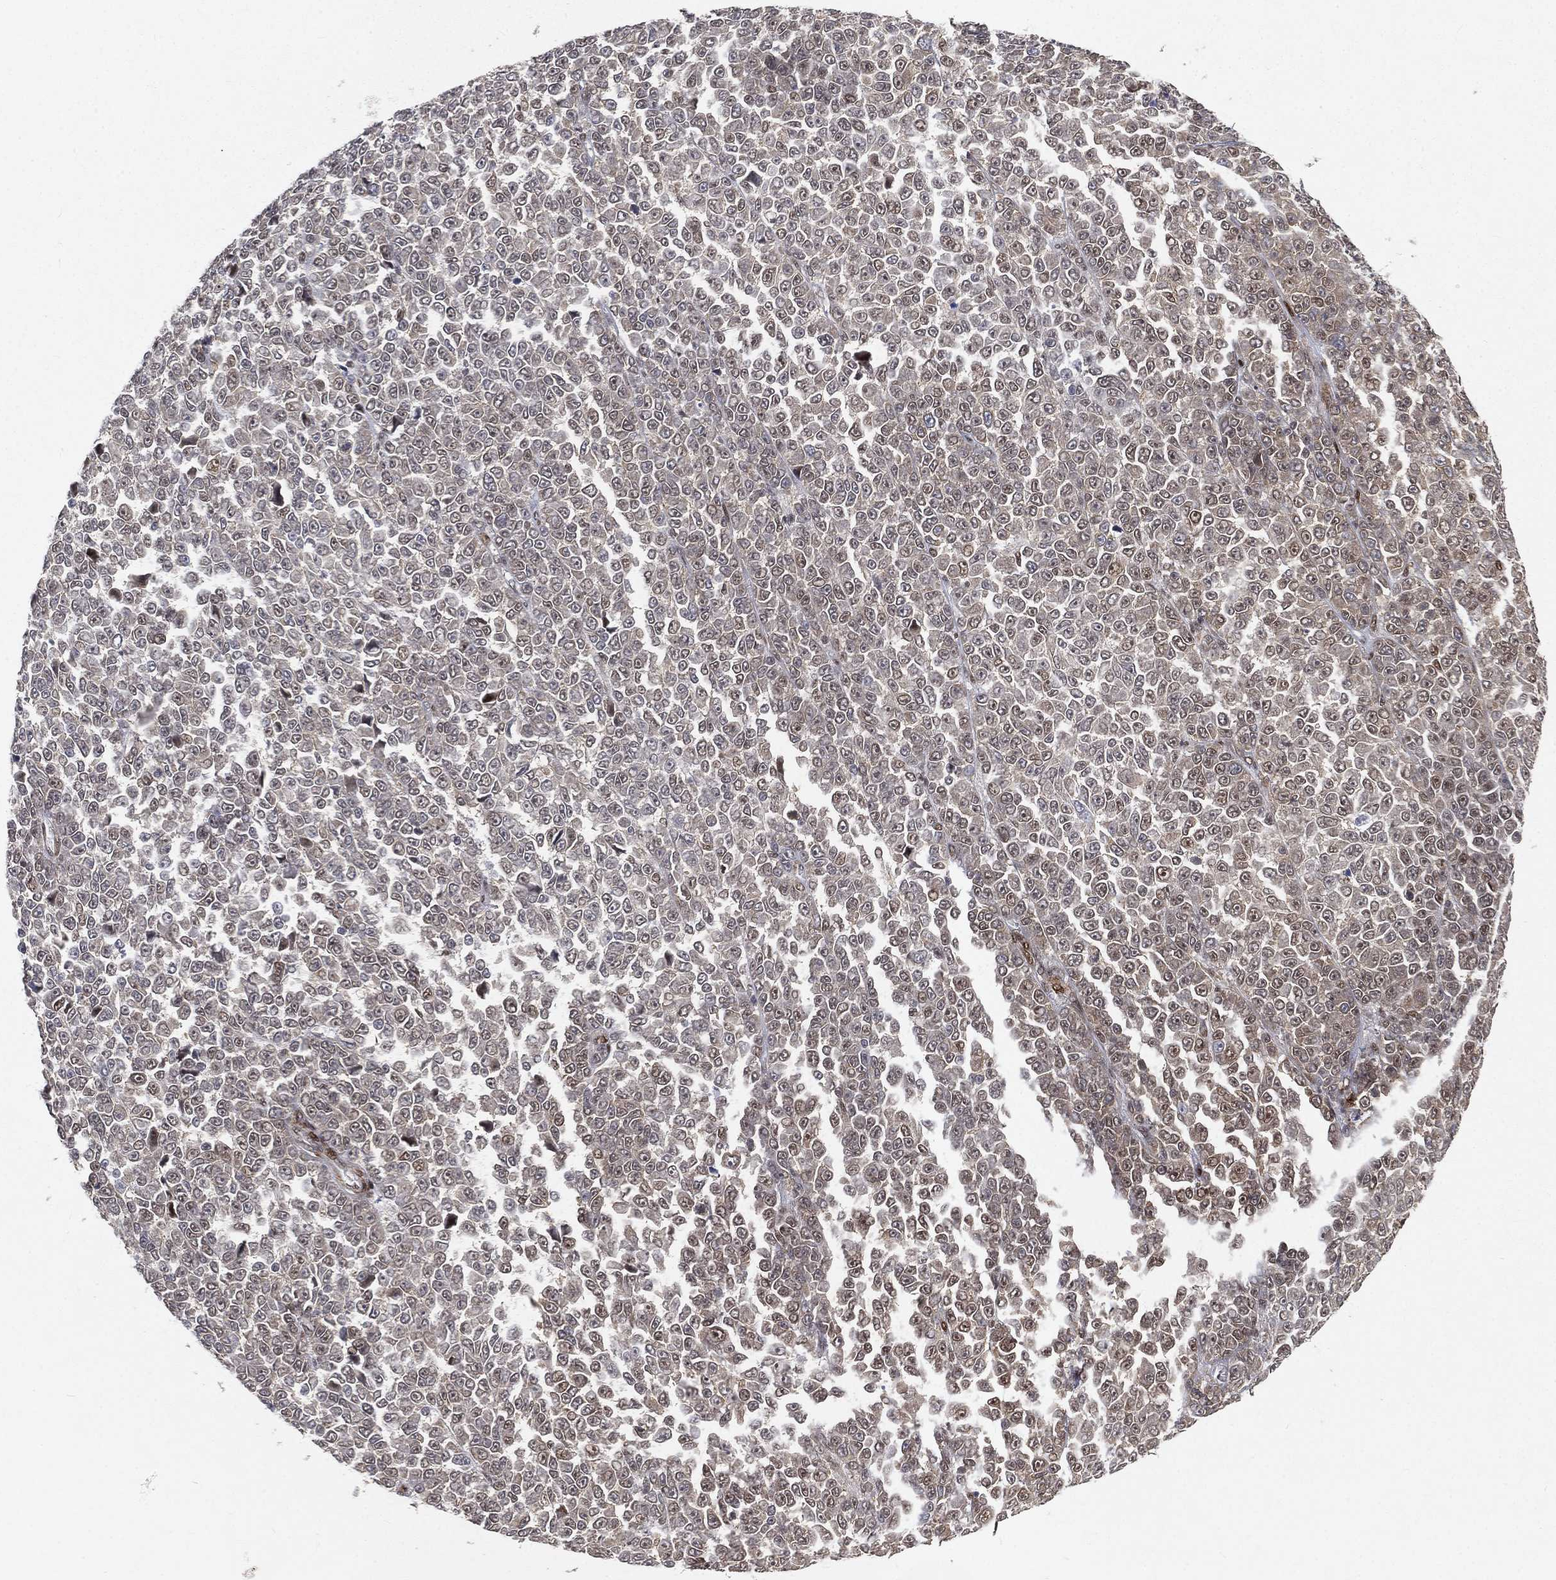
{"staining": {"intensity": "negative", "quantity": "none", "location": "none"}, "tissue": "melanoma", "cell_type": "Tumor cells", "image_type": "cancer", "snomed": [{"axis": "morphology", "description": "Malignant melanoma, NOS"}, {"axis": "topography", "description": "Skin"}], "caption": "IHC of human malignant melanoma exhibits no staining in tumor cells.", "gene": "CRTC3", "patient": {"sex": "female", "age": 95}}